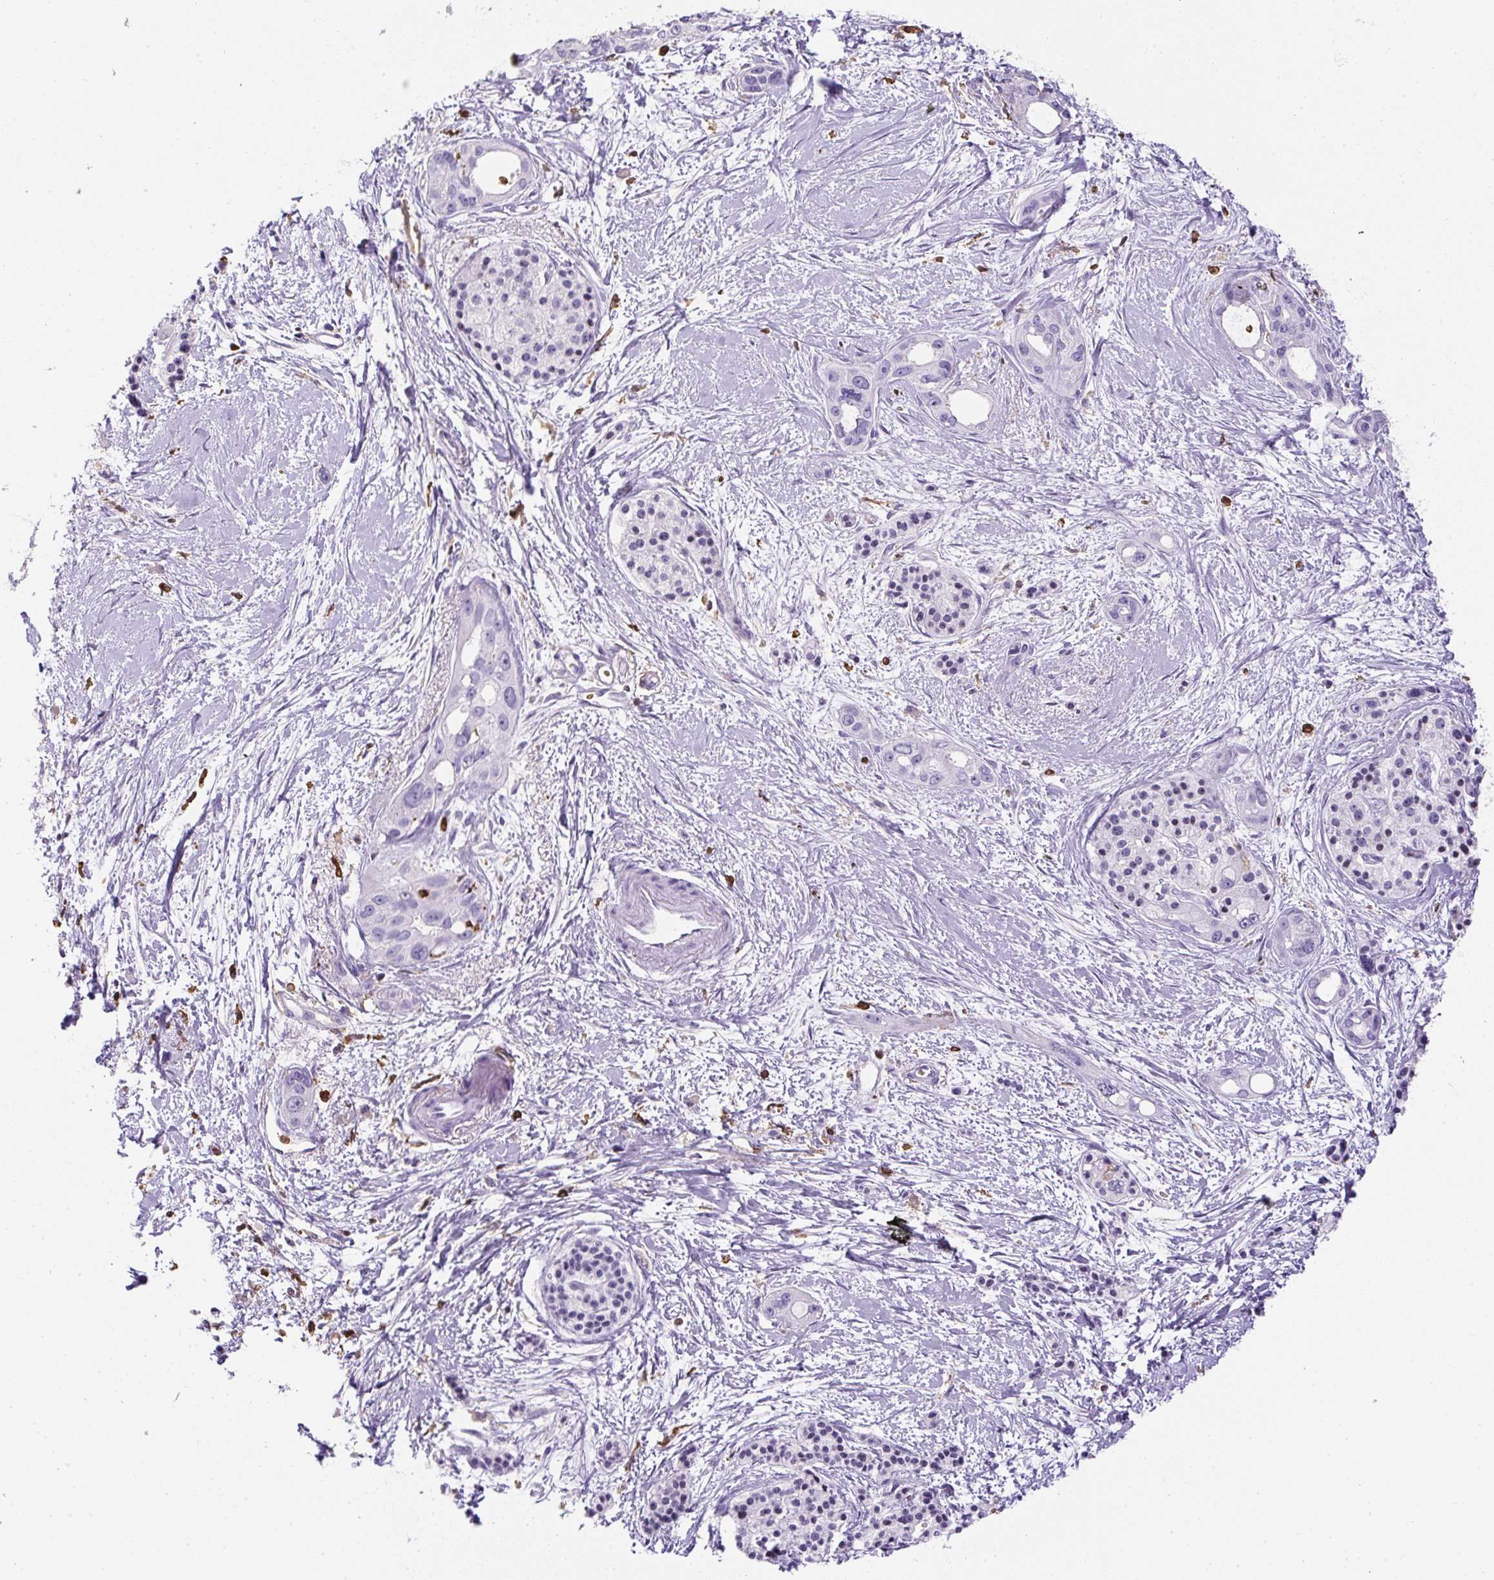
{"staining": {"intensity": "negative", "quantity": "none", "location": "none"}, "tissue": "pancreatic cancer", "cell_type": "Tumor cells", "image_type": "cancer", "snomed": [{"axis": "morphology", "description": "Adenocarcinoma, NOS"}, {"axis": "topography", "description": "Pancreas"}], "caption": "Protein analysis of pancreatic cancer (adenocarcinoma) exhibits no significant expression in tumor cells. Brightfield microscopy of IHC stained with DAB (3,3'-diaminobenzidine) (brown) and hematoxylin (blue), captured at high magnification.", "gene": "FAM228B", "patient": {"sex": "female", "age": 50}}